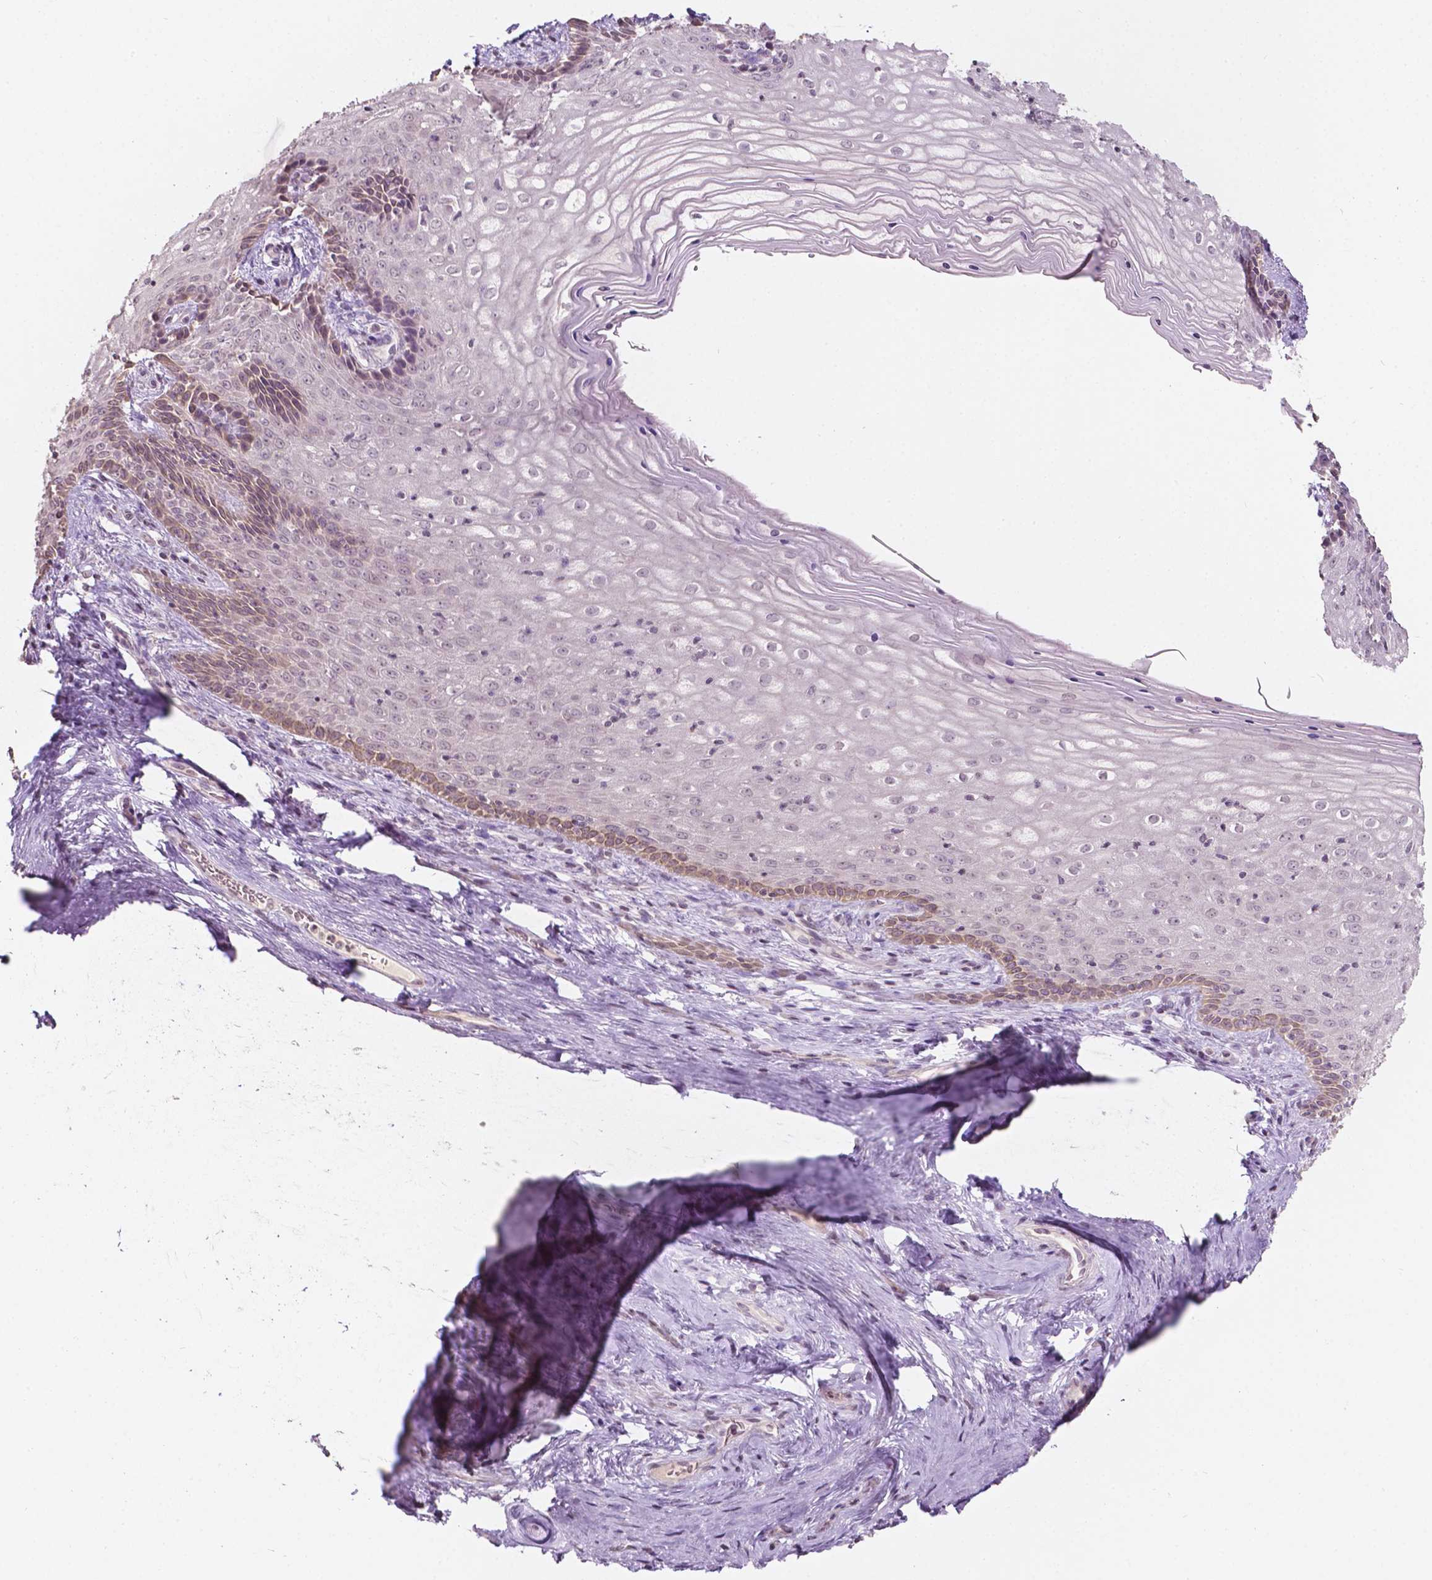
{"staining": {"intensity": "moderate", "quantity": "<25%", "location": "cytoplasmic/membranous"}, "tissue": "vagina", "cell_type": "Squamous epithelial cells", "image_type": "normal", "snomed": [{"axis": "morphology", "description": "Normal tissue, NOS"}, {"axis": "topography", "description": "Vagina"}], "caption": "Vagina stained with IHC demonstrates moderate cytoplasmic/membranous positivity in about <25% of squamous epithelial cells.", "gene": "NOS1AP", "patient": {"sex": "female", "age": 45}}